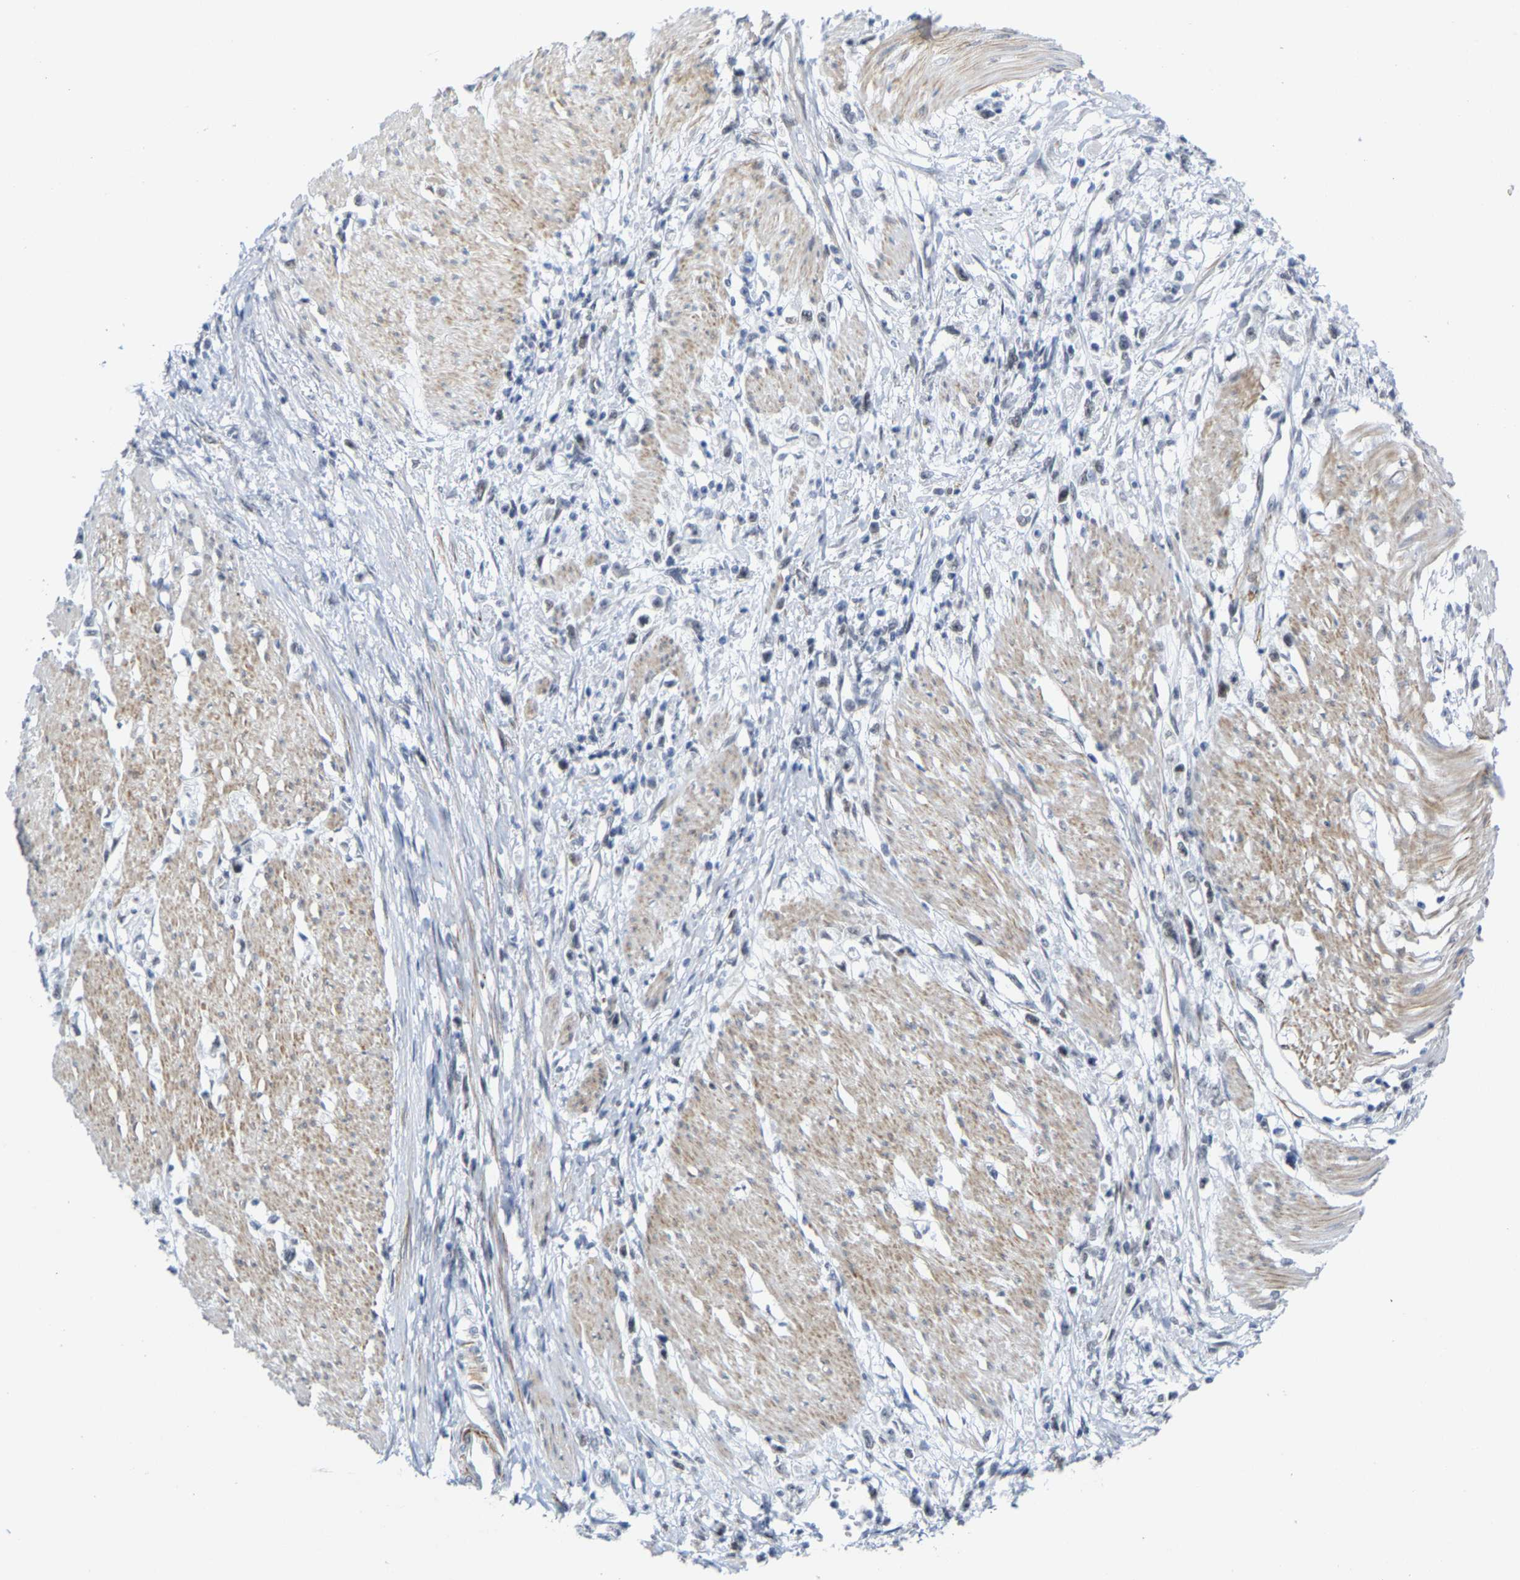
{"staining": {"intensity": "weak", "quantity": "<25%", "location": "nuclear"}, "tissue": "stomach cancer", "cell_type": "Tumor cells", "image_type": "cancer", "snomed": [{"axis": "morphology", "description": "Adenocarcinoma, NOS"}, {"axis": "topography", "description": "Stomach"}], "caption": "Histopathology image shows no protein expression in tumor cells of stomach adenocarcinoma tissue.", "gene": "FAM180A", "patient": {"sex": "female", "age": 59}}